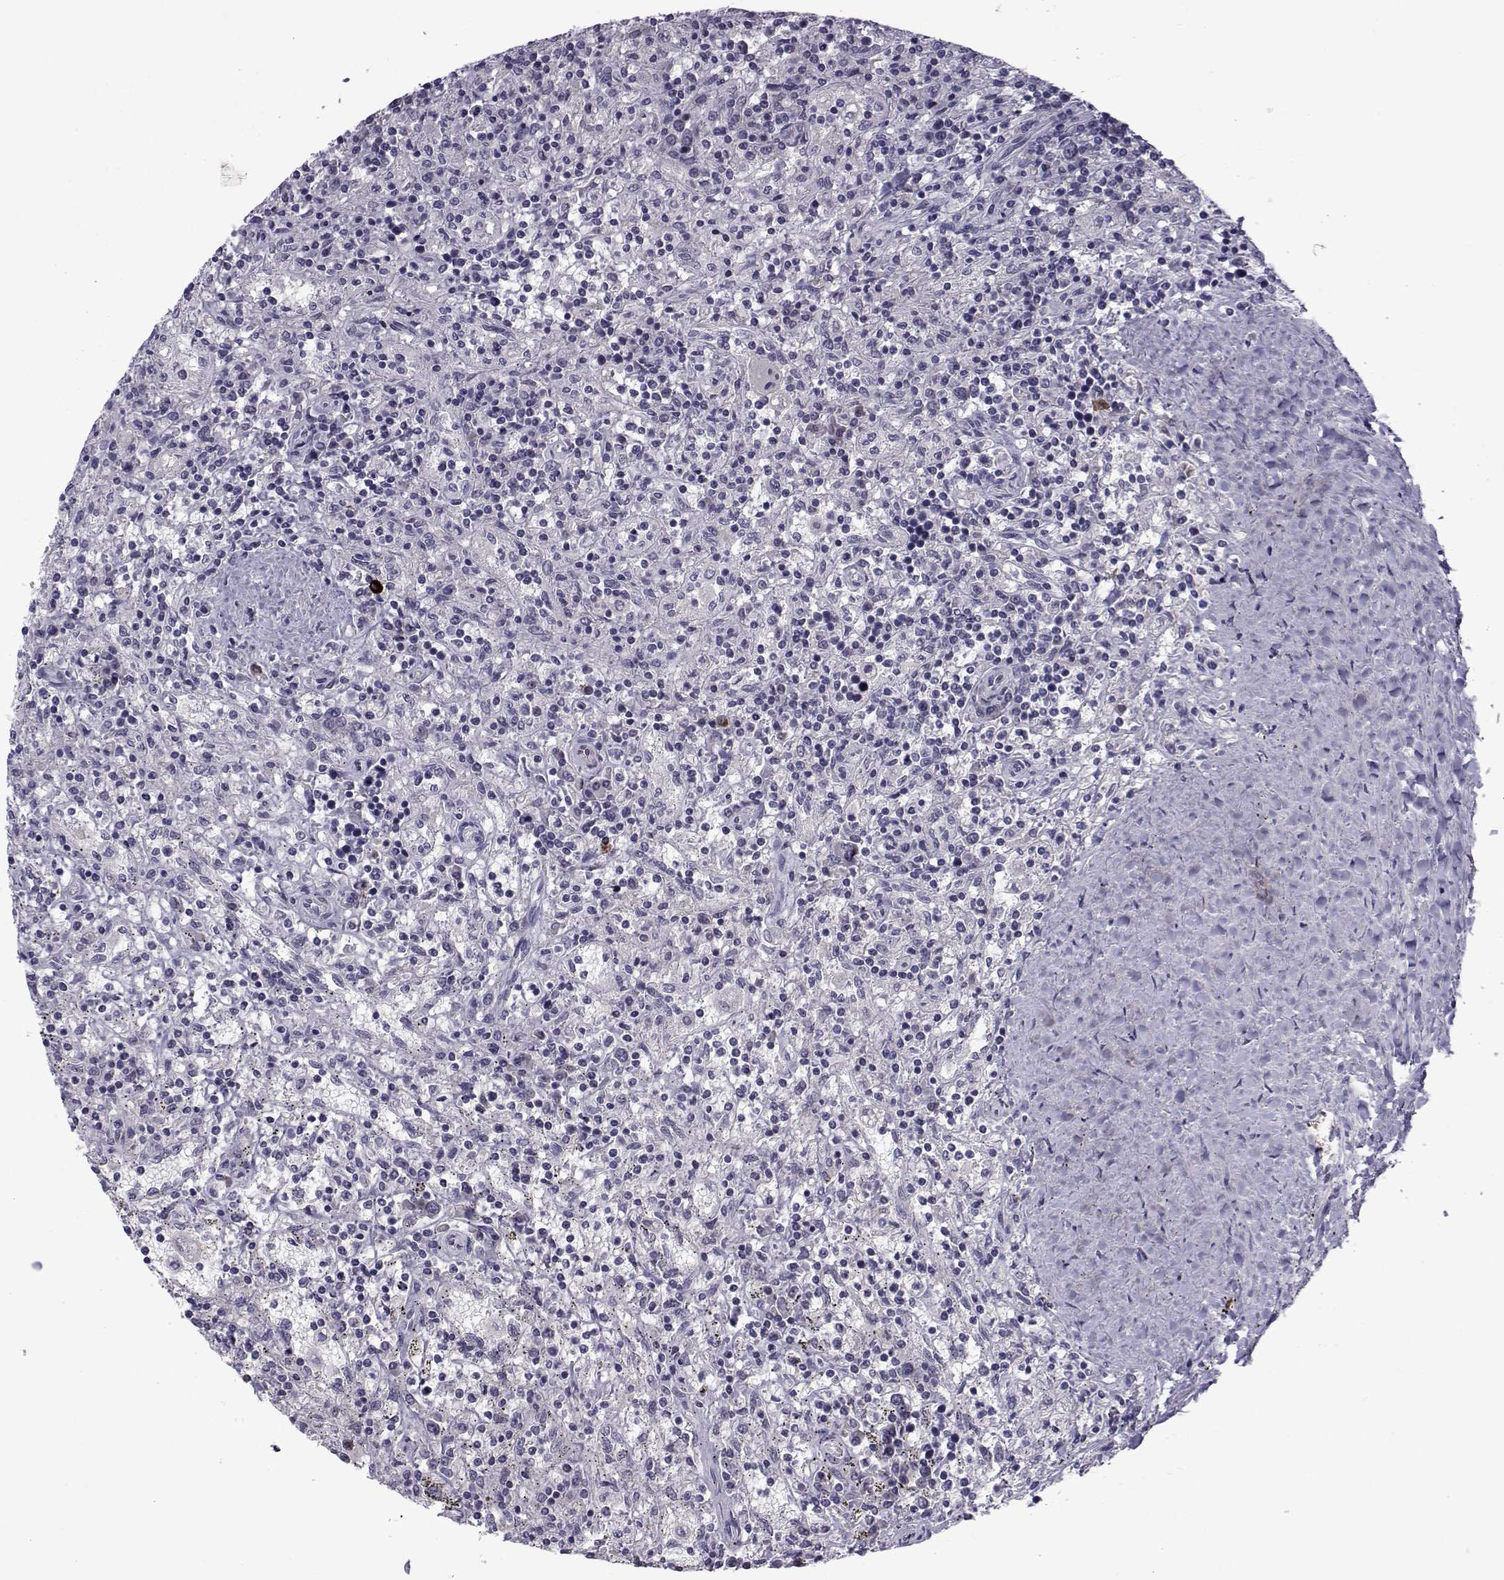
{"staining": {"intensity": "negative", "quantity": "none", "location": "none"}, "tissue": "lymphoma", "cell_type": "Tumor cells", "image_type": "cancer", "snomed": [{"axis": "morphology", "description": "Malignant lymphoma, non-Hodgkin's type, Low grade"}, {"axis": "topography", "description": "Spleen"}], "caption": "DAB immunohistochemical staining of human lymphoma reveals no significant positivity in tumor cells.", "gene": "RBM24", "patient": {"sex": "male", "age": 62}}